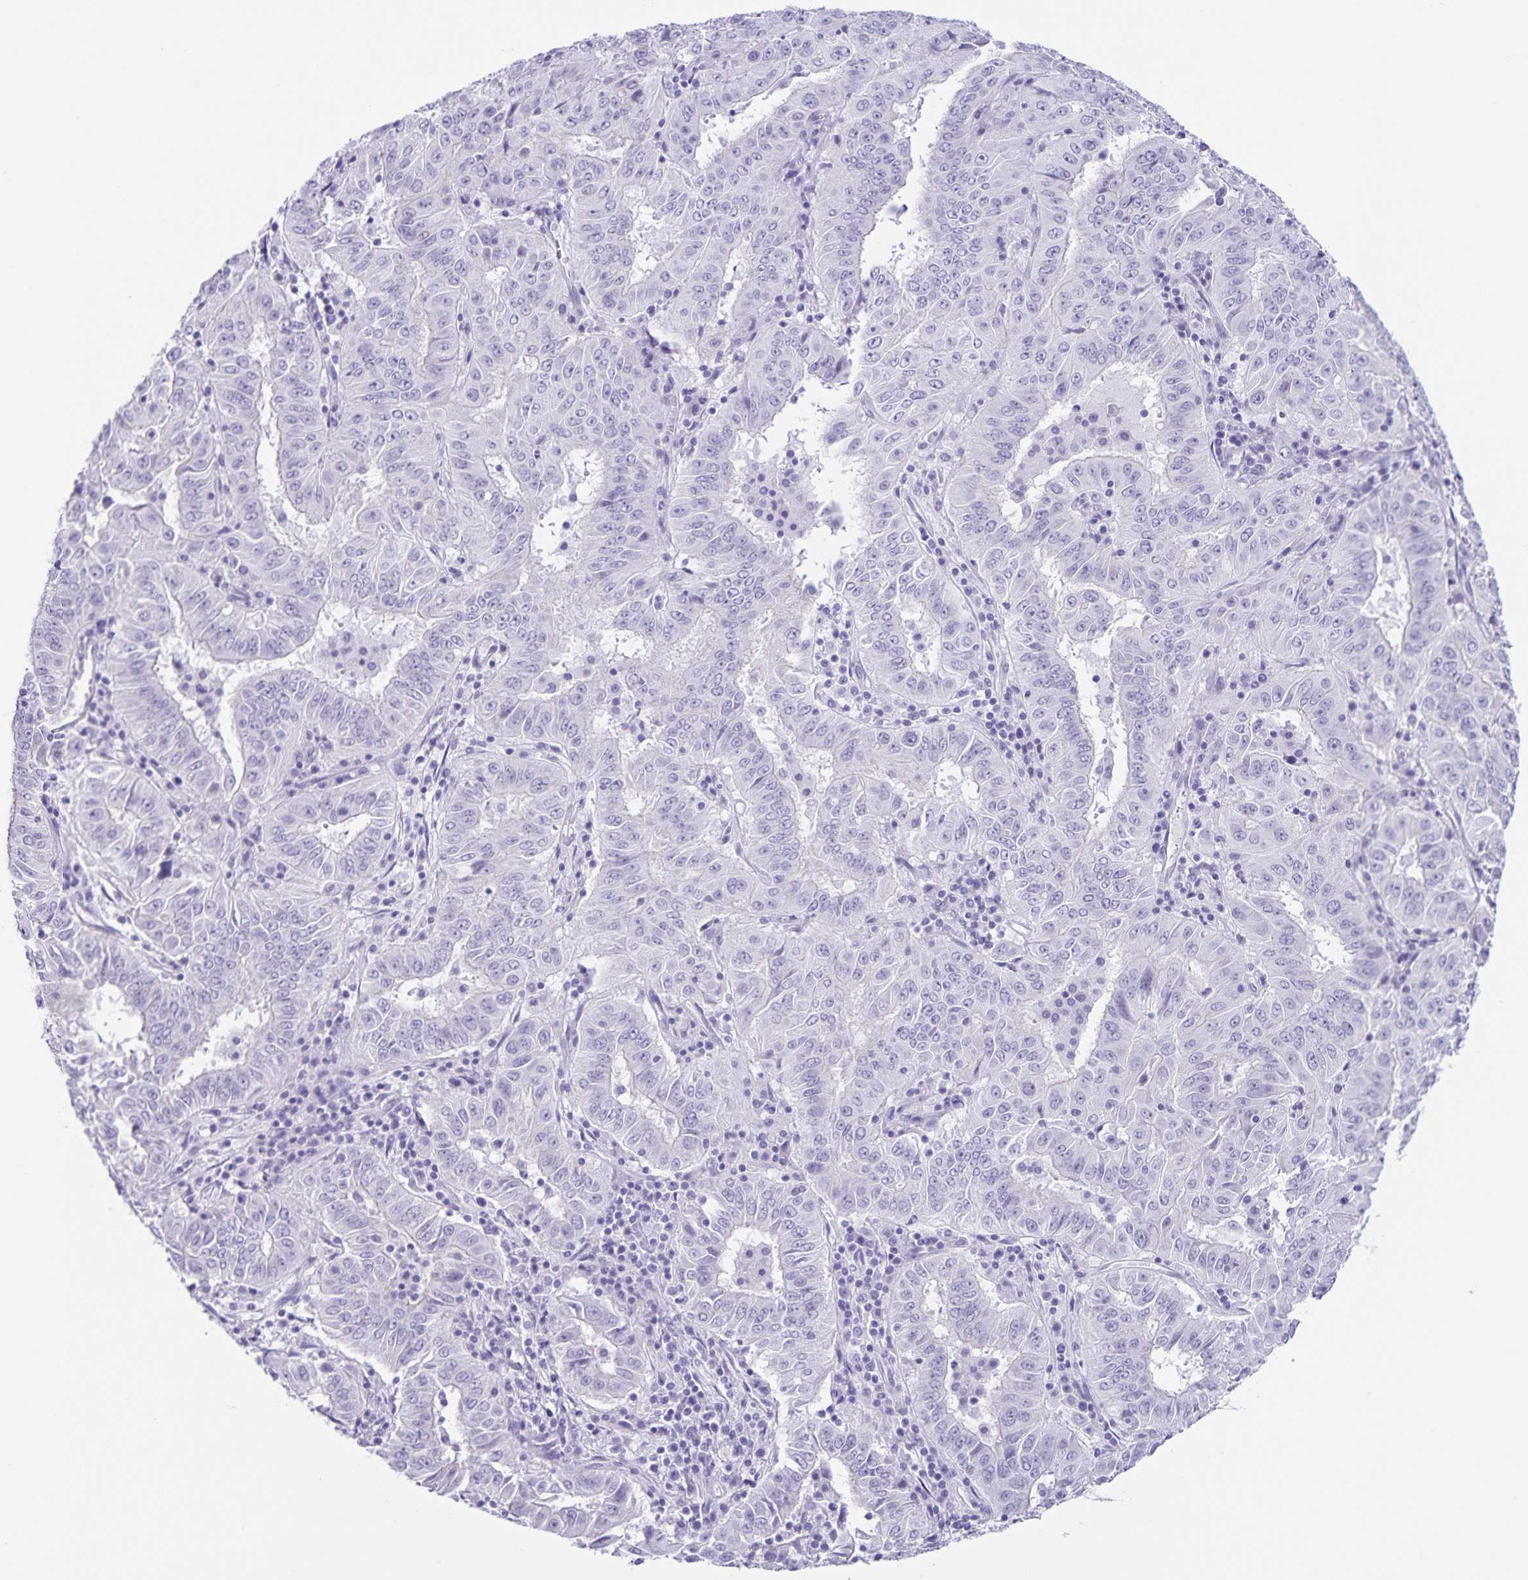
{"staining": {"intensity": "negative", "quantity": "none", "location": "none"}, "tissue": "pancreatic cancer", "cell_type": "Tumor cells", "image_type": "cancer", "snomed": [{"axis": "morphology", "description": "Adenocarcinoma, NOS"}, {"axis": "topography", "description": "Pancreas"}], "caption": "The IHC micrograph has no significant staining in tumor cells of pancreatic adenocarcinoma tissue.", "gene": "C11orf42", "patient": {"sex": "male", "age": 63}}